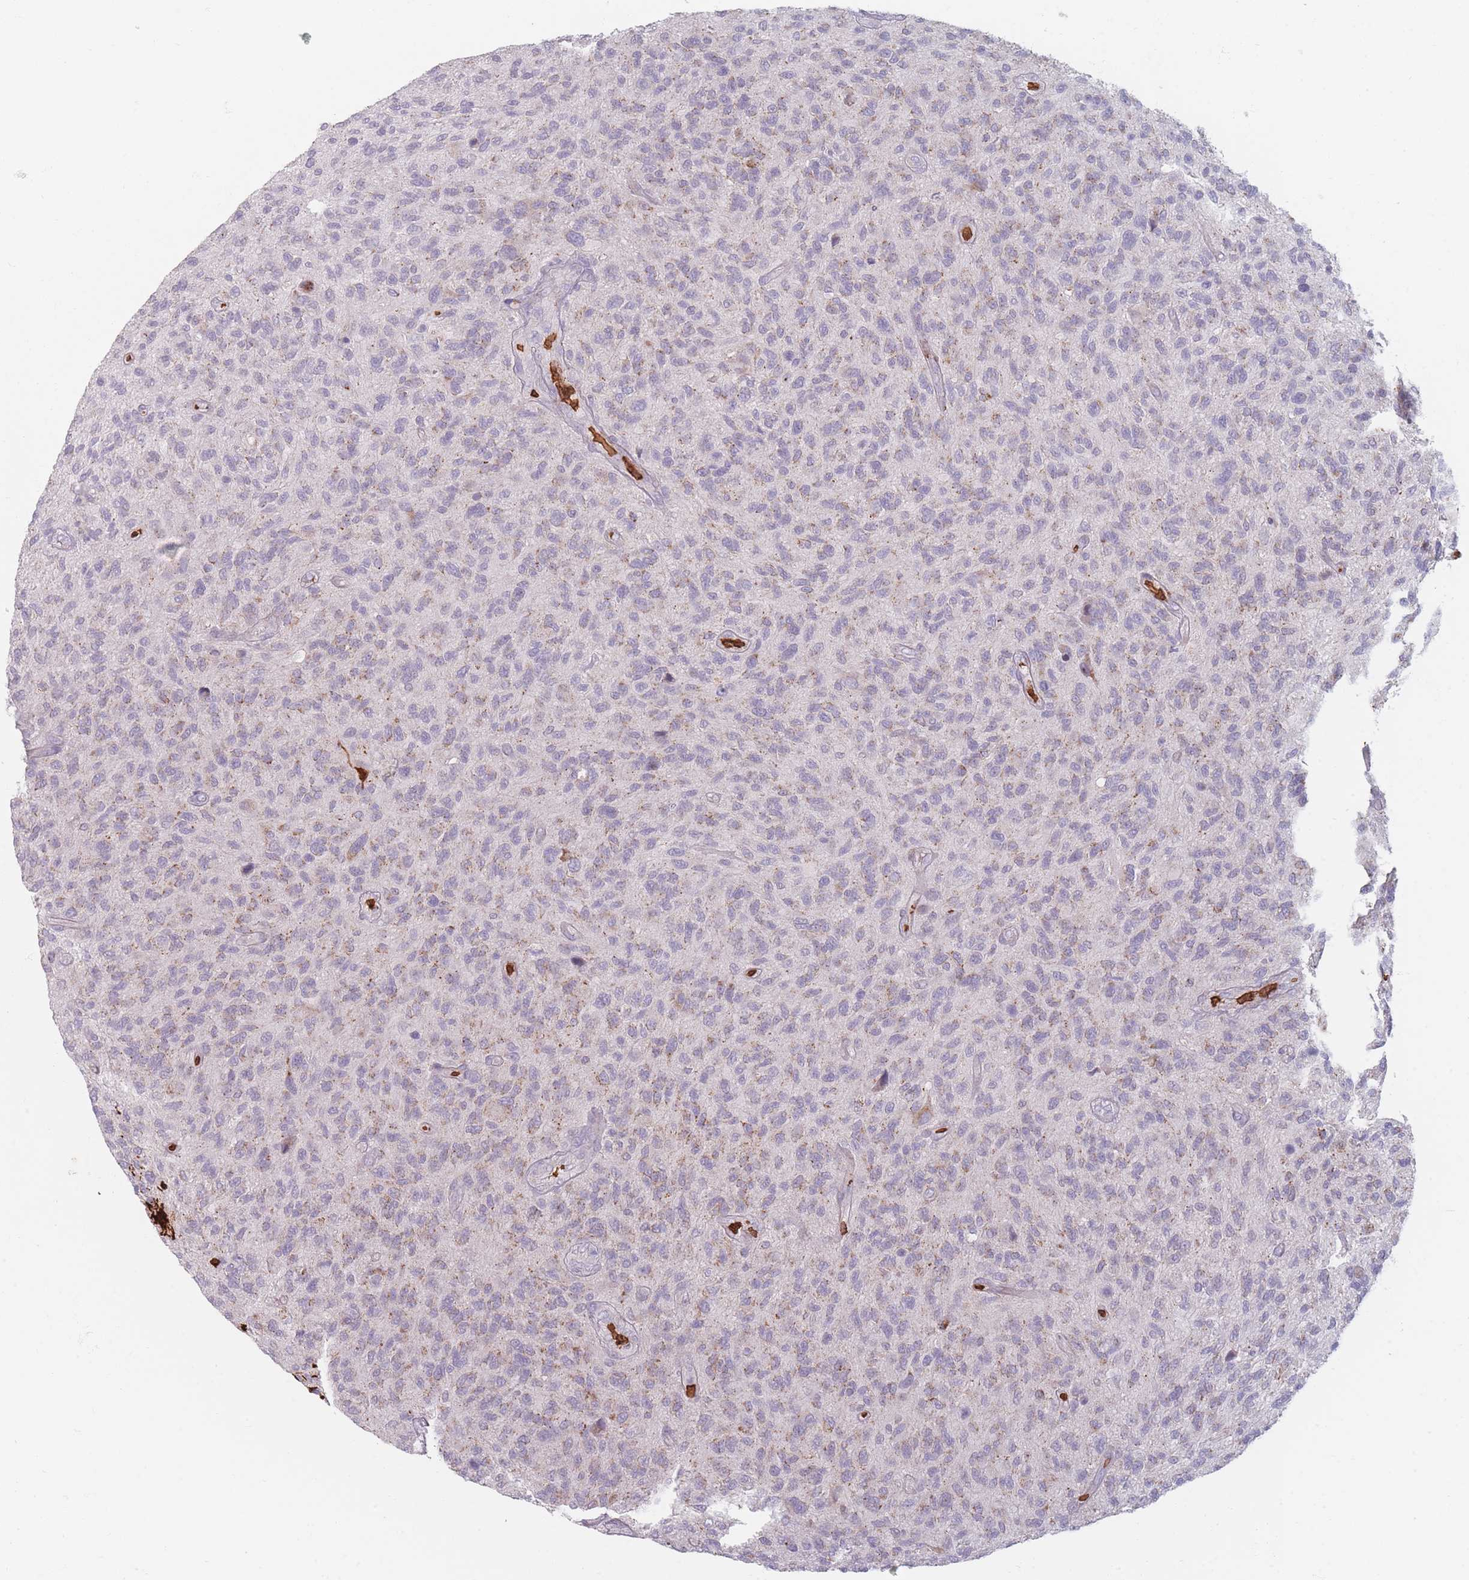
{"staining": {"intensity": "weak", "quantity": "<25%", "location": "cytoplasmic/membranous"}, "tissue": "glioma", "cell_type": "Tumor cells", "image_type": "cancer", "snomed": [{"axis": "morphology", "description": "Glioma, malignant, High grade"}, {"axis": "topography", "description": "Brain"}], "caption": "Image shows no significant protein expression in tumor cells of malignant glioma (high-grade).", "gene": "SLC2A6", "patient": {"sex": "male", "age": 47}}